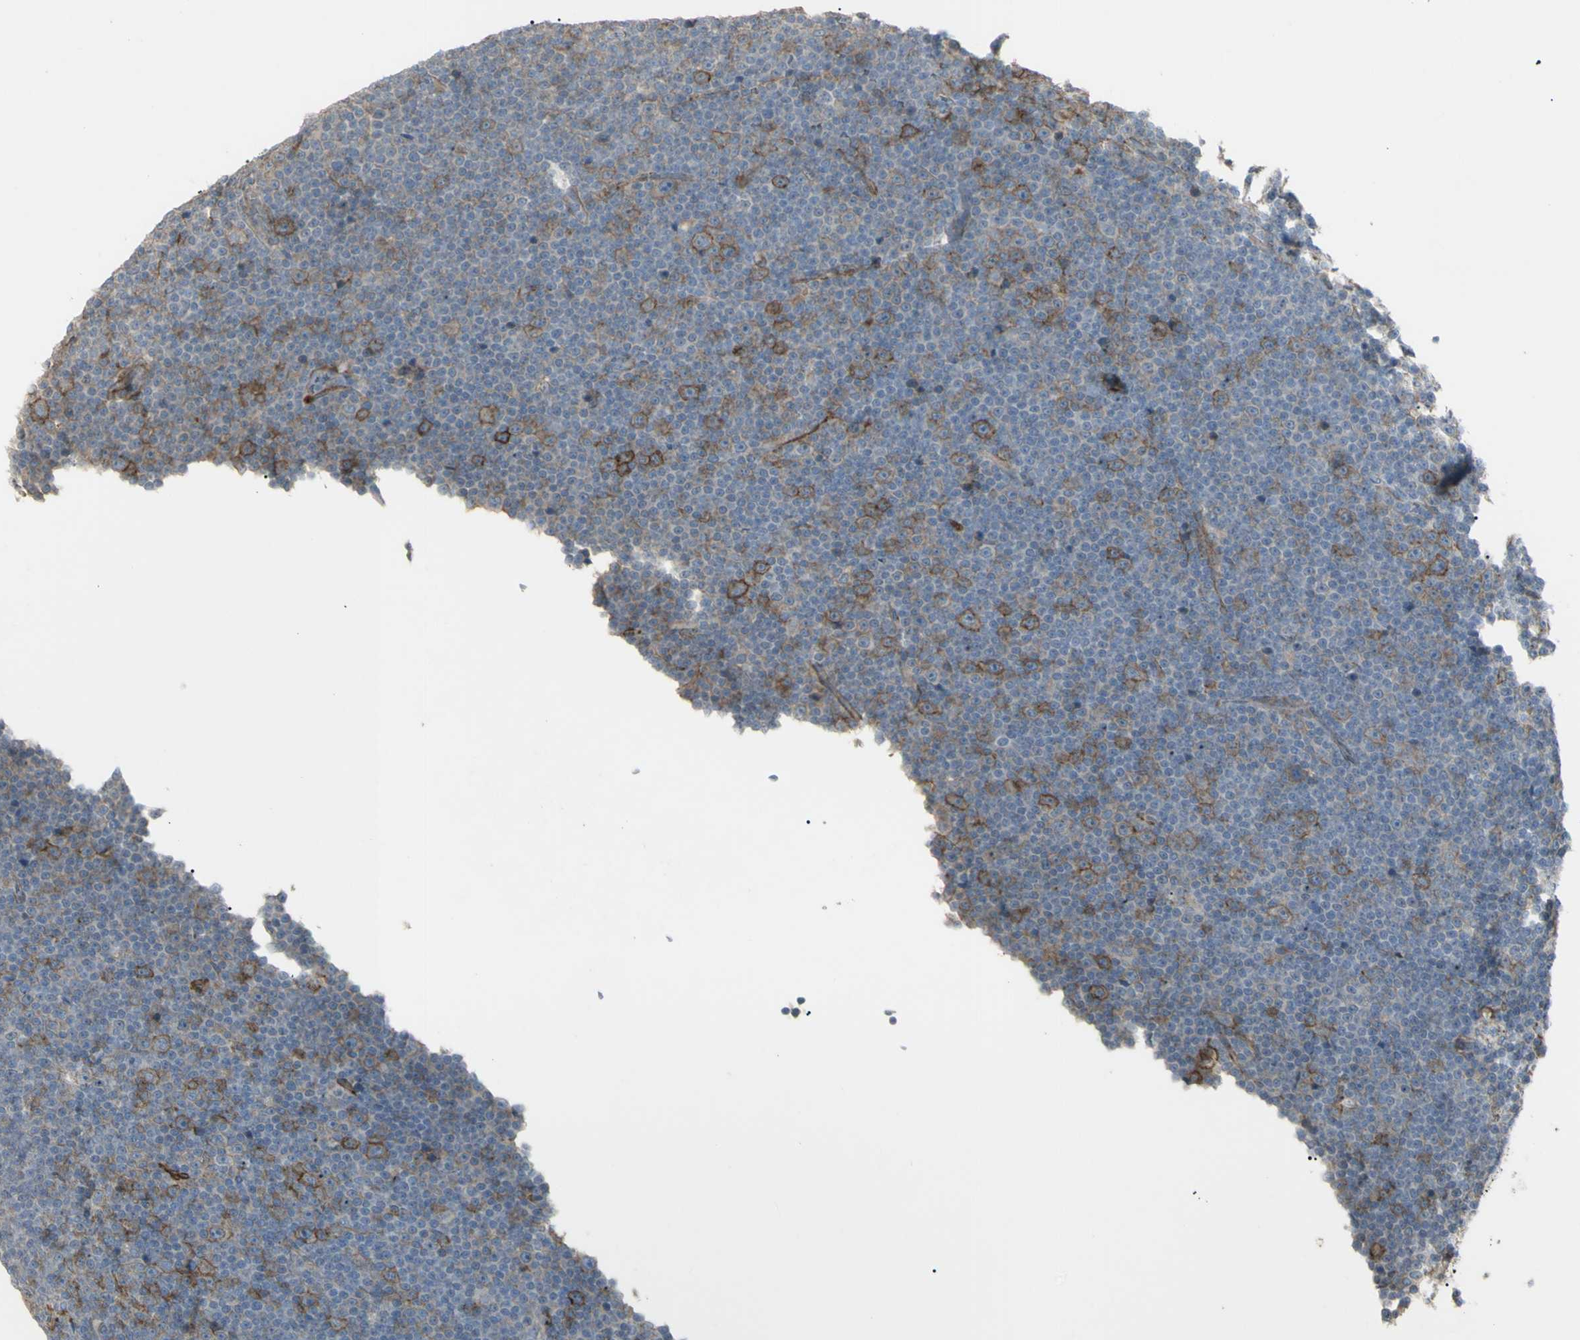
{"staining": {"intensity": "moderate", "quantity": "<25%", "location": "cytoplasmic/membranous"}, "tissue": "lymphoma", "cell_type": "Tumor cells", "image_type": "cancer", "snomed": [{"axis": "morphology", "description": "Malignant lymphoma, non-Hodgkin's type, Low grade"}, {"axis": "topography", "description": "Lymph node"}], "caption": "Approximately <25% of tumor cells in lymphoma reveal moderate cytoplasmic/membranous protein expression as visualized by brown immunohistochemical staining.", "gene": "CD276", "patient": {"sex": "female", "age": 67}}